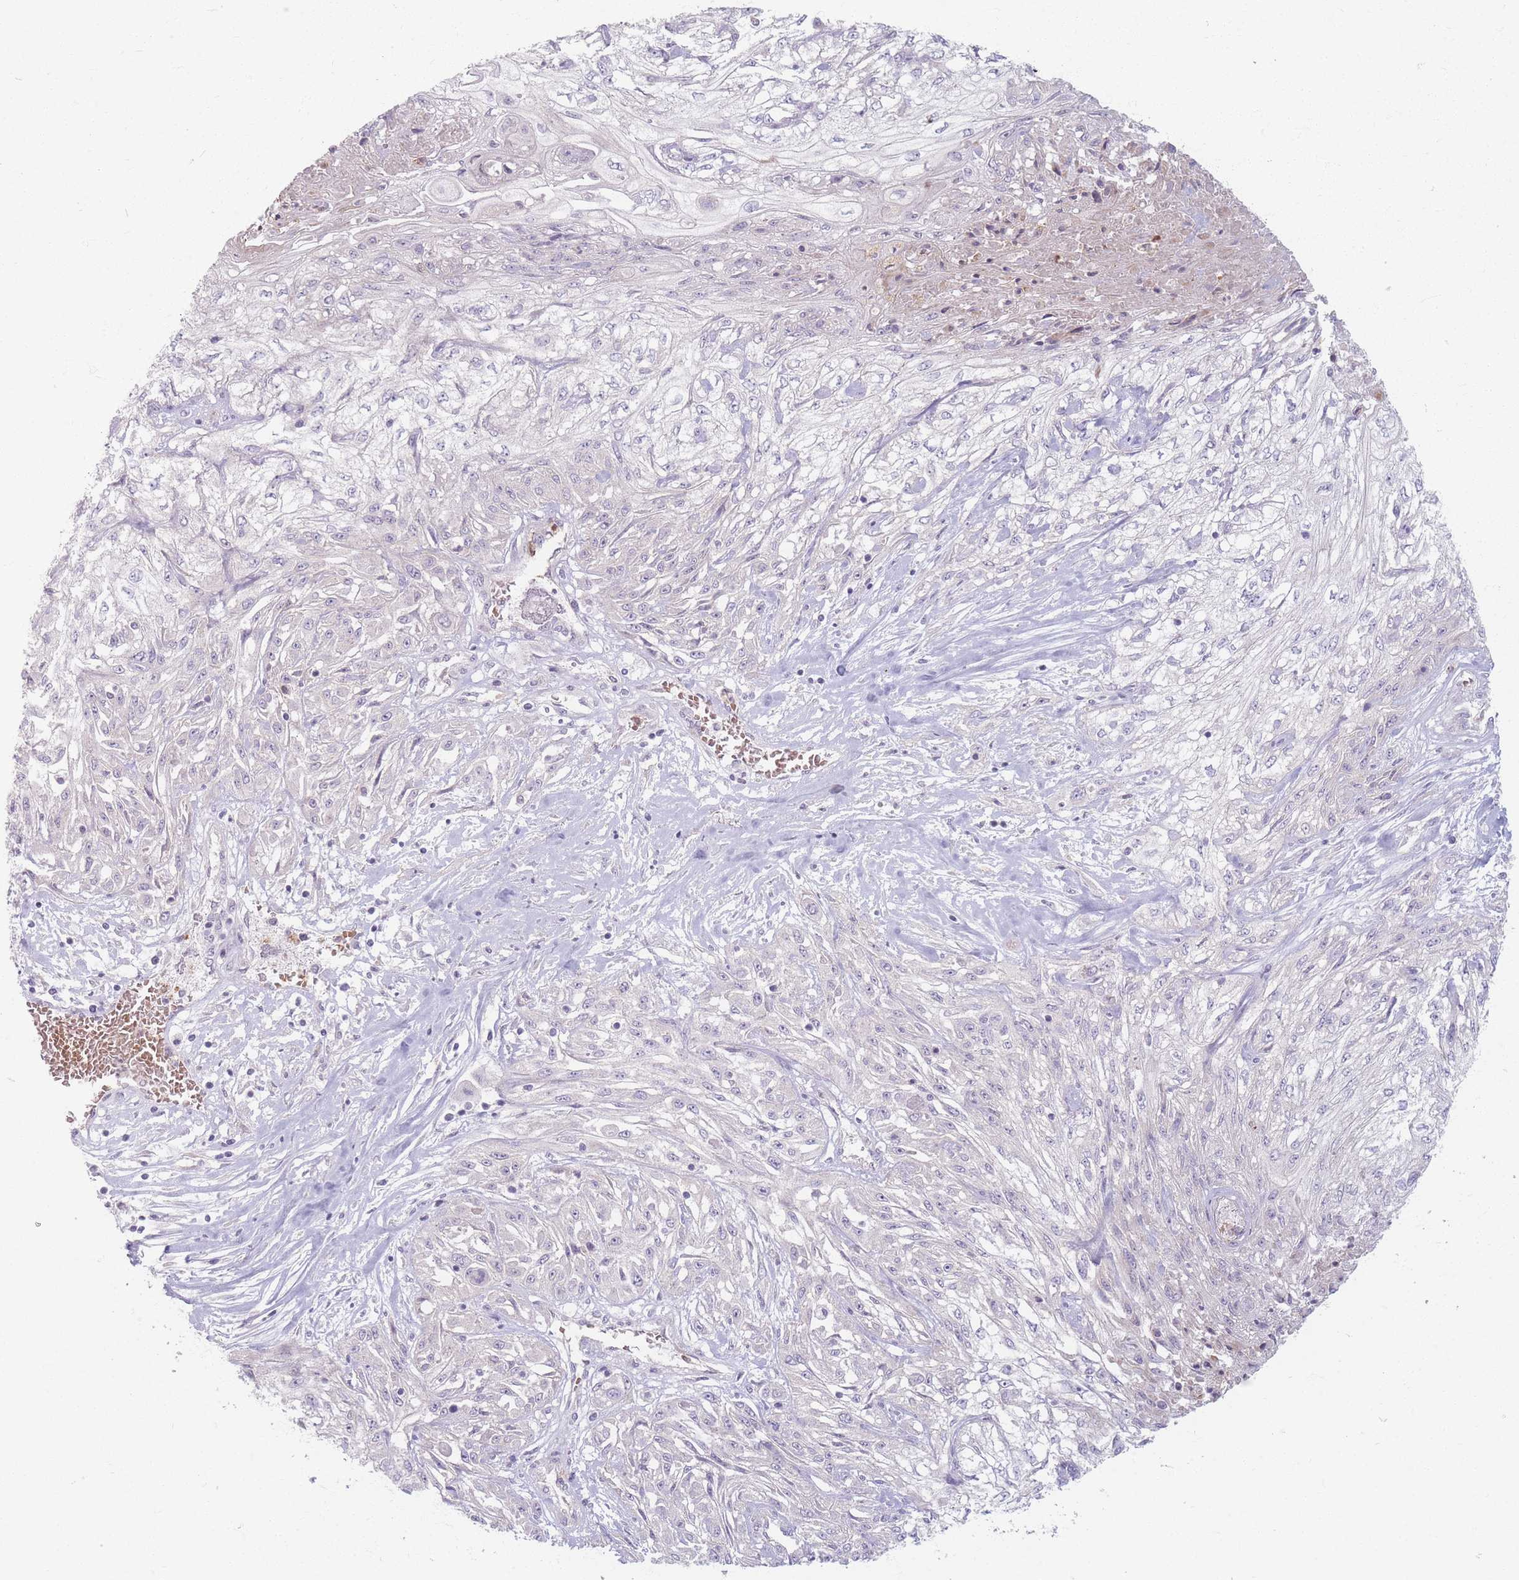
{"staining": {"intensity": "negative", "quantity": "none", "location": "none"}, "tissue": "skin cancer", "cell_type": "Tumor cells", "image_type": "cancer", "snomed": [{"axis": "morphology", "description": "Squamous cell carcinoma, NOS"}, {"axis": "morphology", "description": "Squamous cell carcinoma, metastatic, NOS"}, {"axis": "topography", "description": "Skin"}, {"axis": "topography", "description": "Lymph node"}], "caption": "High power microscopy micrograph of an immunohistochemistry histopathology image of skin cancer (metastatic squamous cell carcinoma), revealing no significant expression in tumor cells.", "gene": "CHCHD7", "patient": {"sex": "male", "age": 75}}